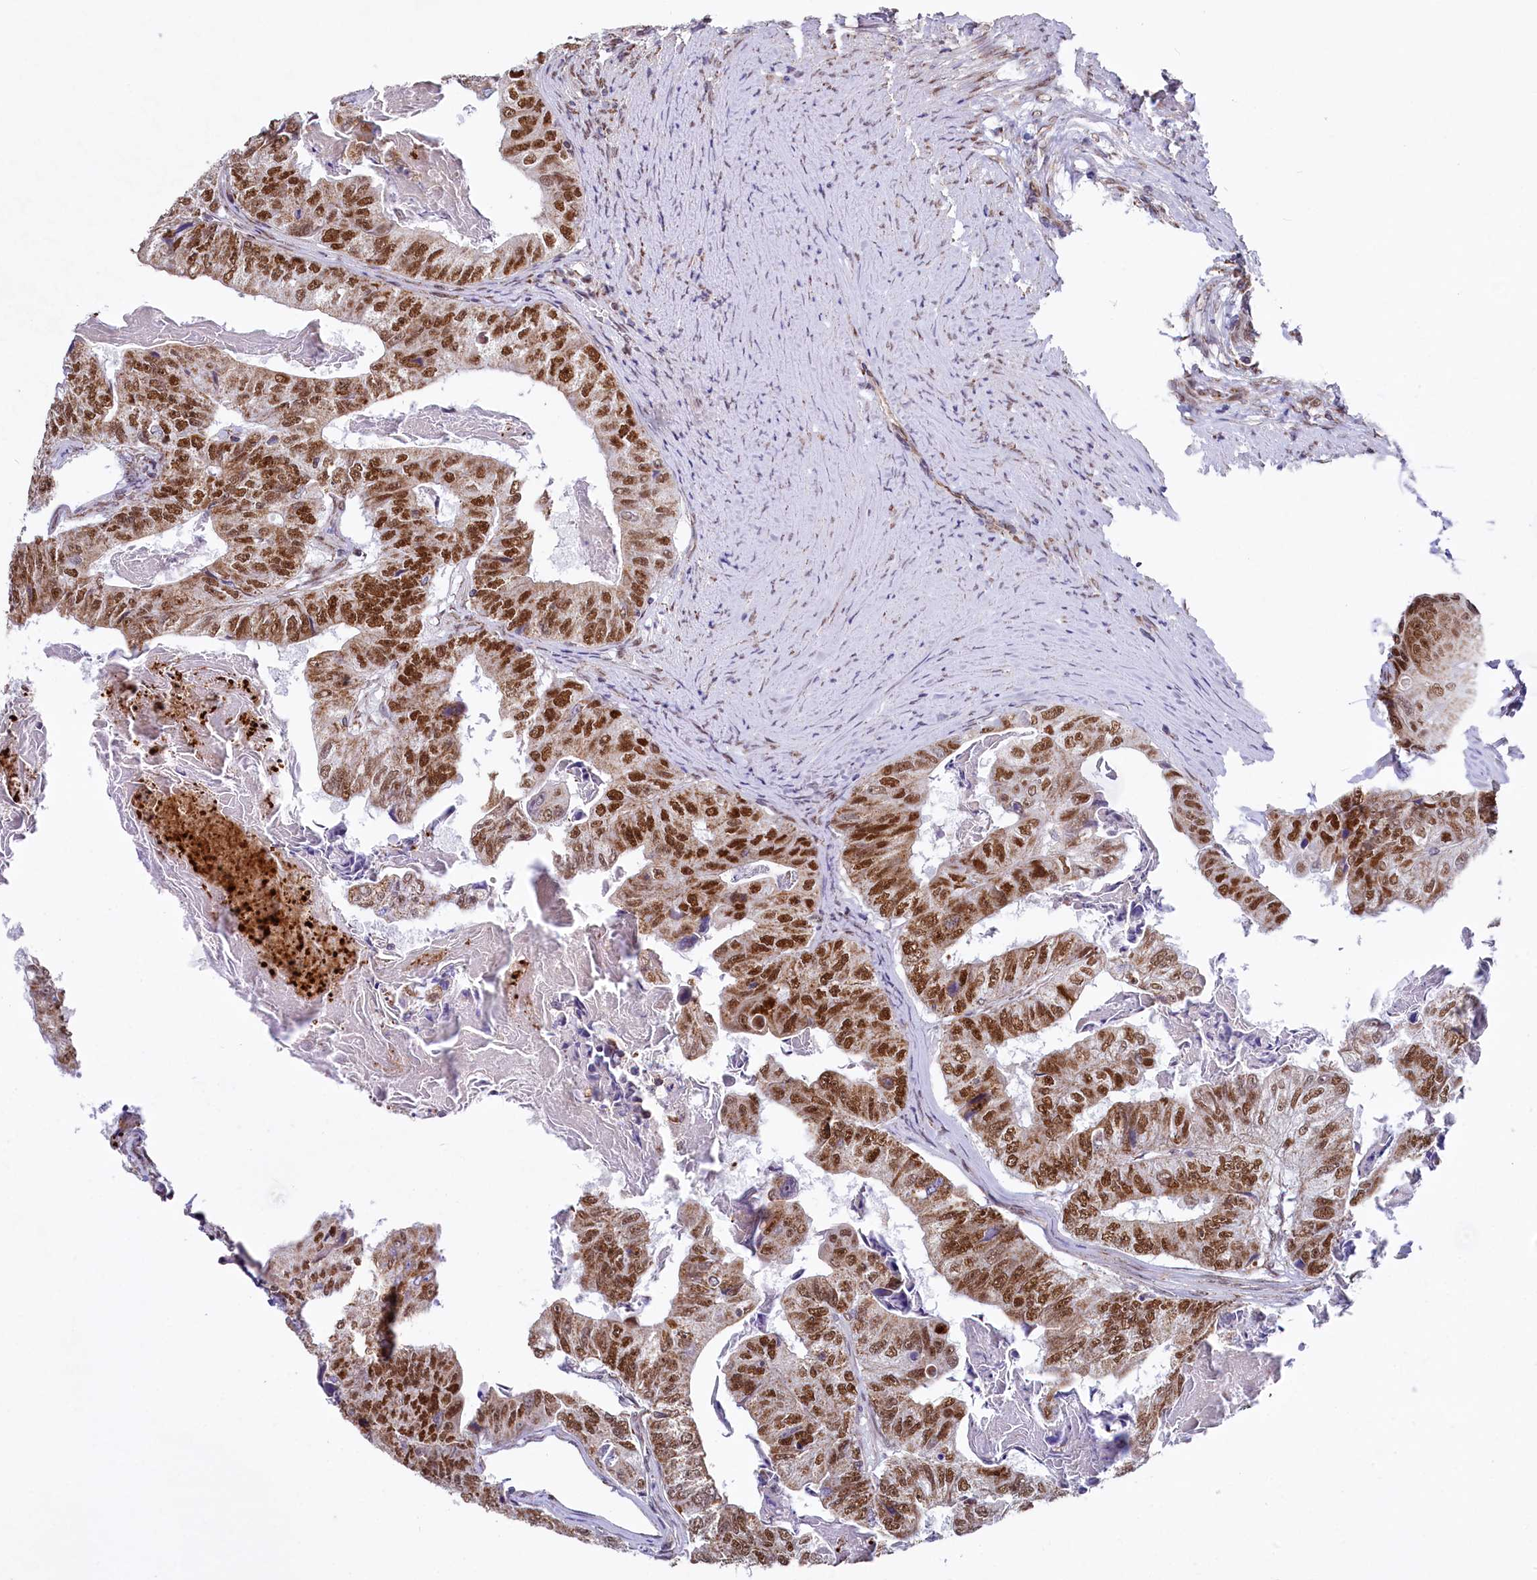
{"staining": {"intensity": "strong", "quantity": ">75%", "location": "cytoplasmic/membranous,nuclear"}, "tissue": "colorectal cancer", "cell_type": "Tumor cells", "image_type": "cancer", "snomed": [{"axis": "morphology", "description": "Adenocarcinoma, NOS"}, {"axis": "topography", "description": "Colon"}], "caption": "High-power microscopy captured an immunohistochemistry (IHC) micrograph of adenocarcinoma (colorectal), revealing strong cytoplasmic/membranous and nuclear expression in about >75% of tumor cells.", "gene": "MORN3", "patient": {"sex": "female", "age": 67}}